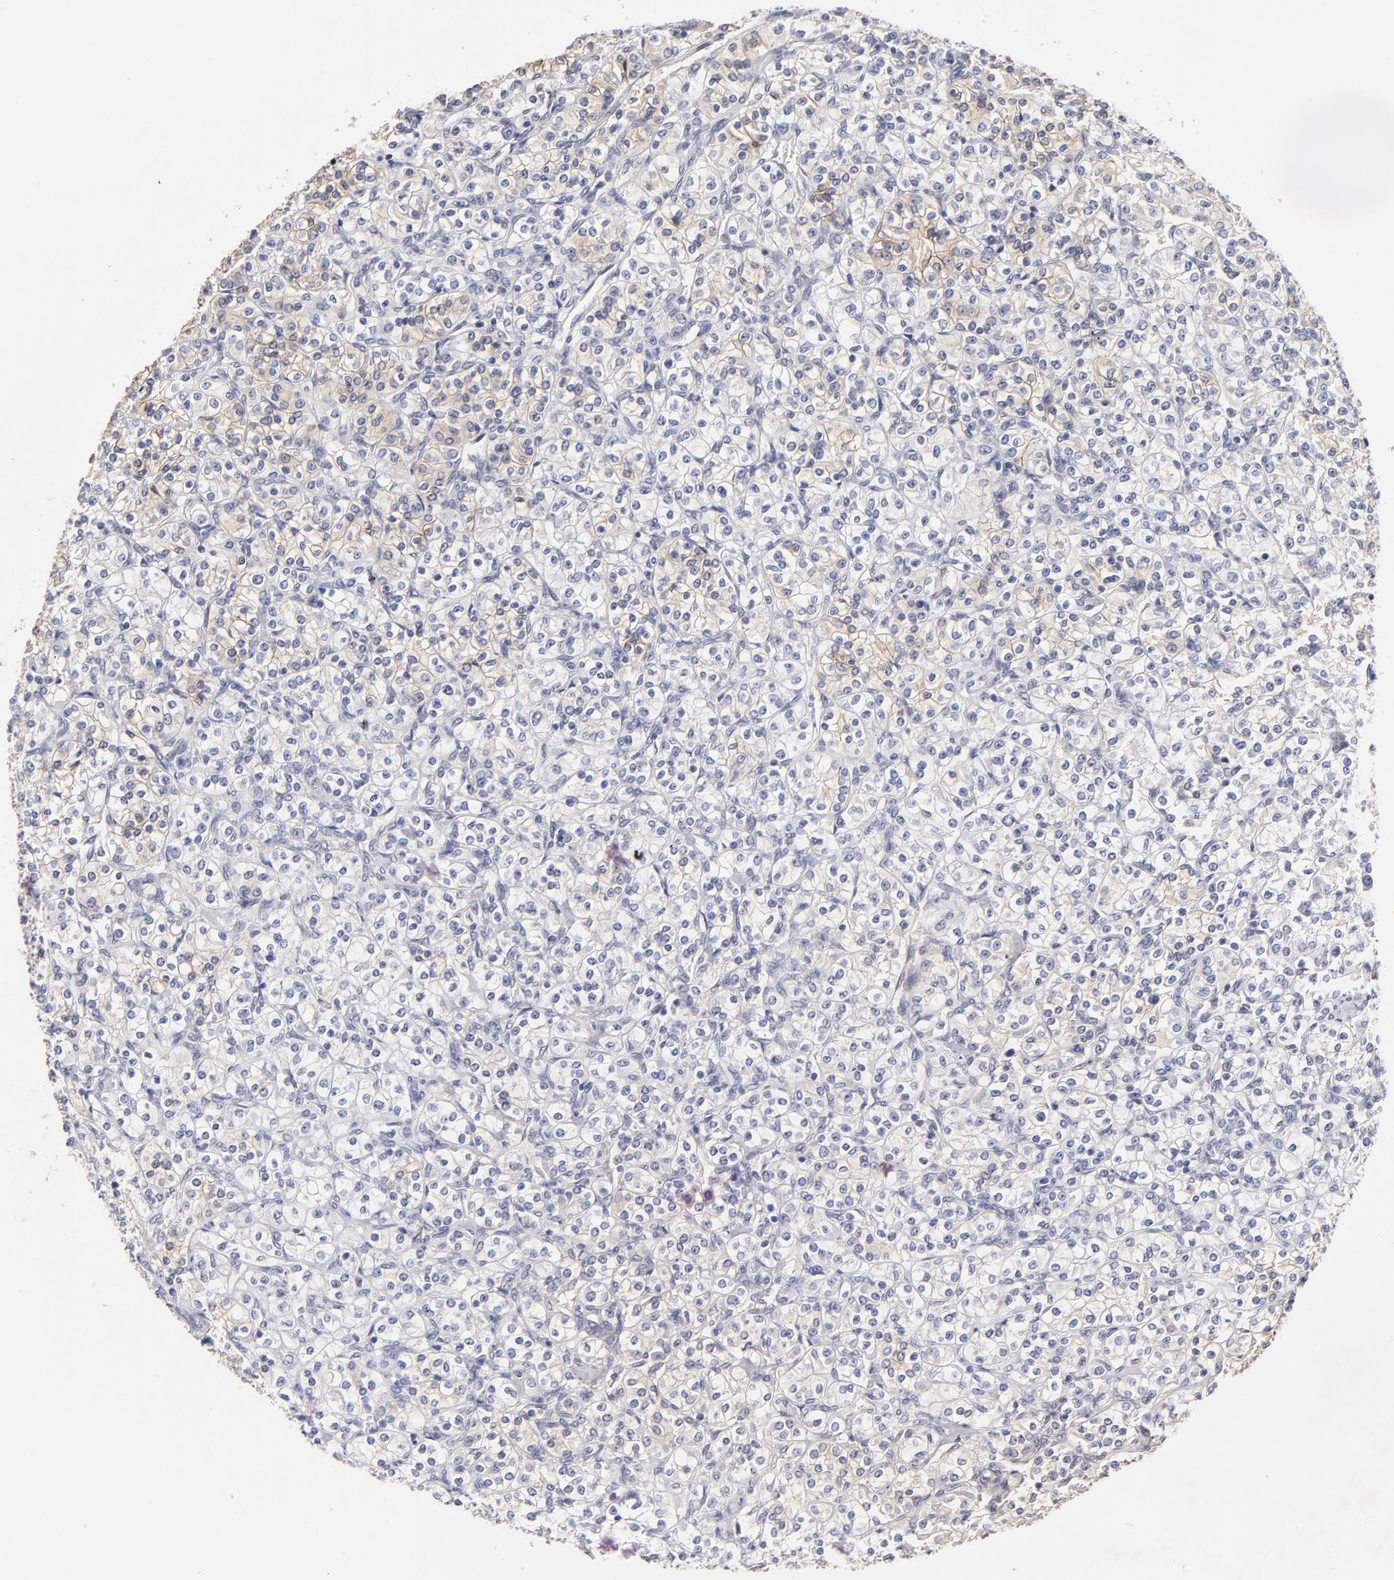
{"staining": {"intensity": "weak", "quantity": "25%-75%", "location": "cytoplasmic/membranous"}, "tissue": "renal cancer", "cell_type": "Tumor cells", "image_type": "cancer", "snomed": [{"axis": "morphology", "description": "Adenocarcinoma, NOS"}, {"axis": "topography", "description": "Kidney"}], "caption": "DAB (3,3'-diaminobenzidine) immunohistochemical staining of adenocarcinoma (renal) exhibits weak cytoplasmic/membranous protein staining in approximately 25%-75% of tumor cells. (brown staining indicates protein expression, while blue staining denotes nuclei).", "gene": "ZNF10", "patient": {"sex": "male", "age": 77}}